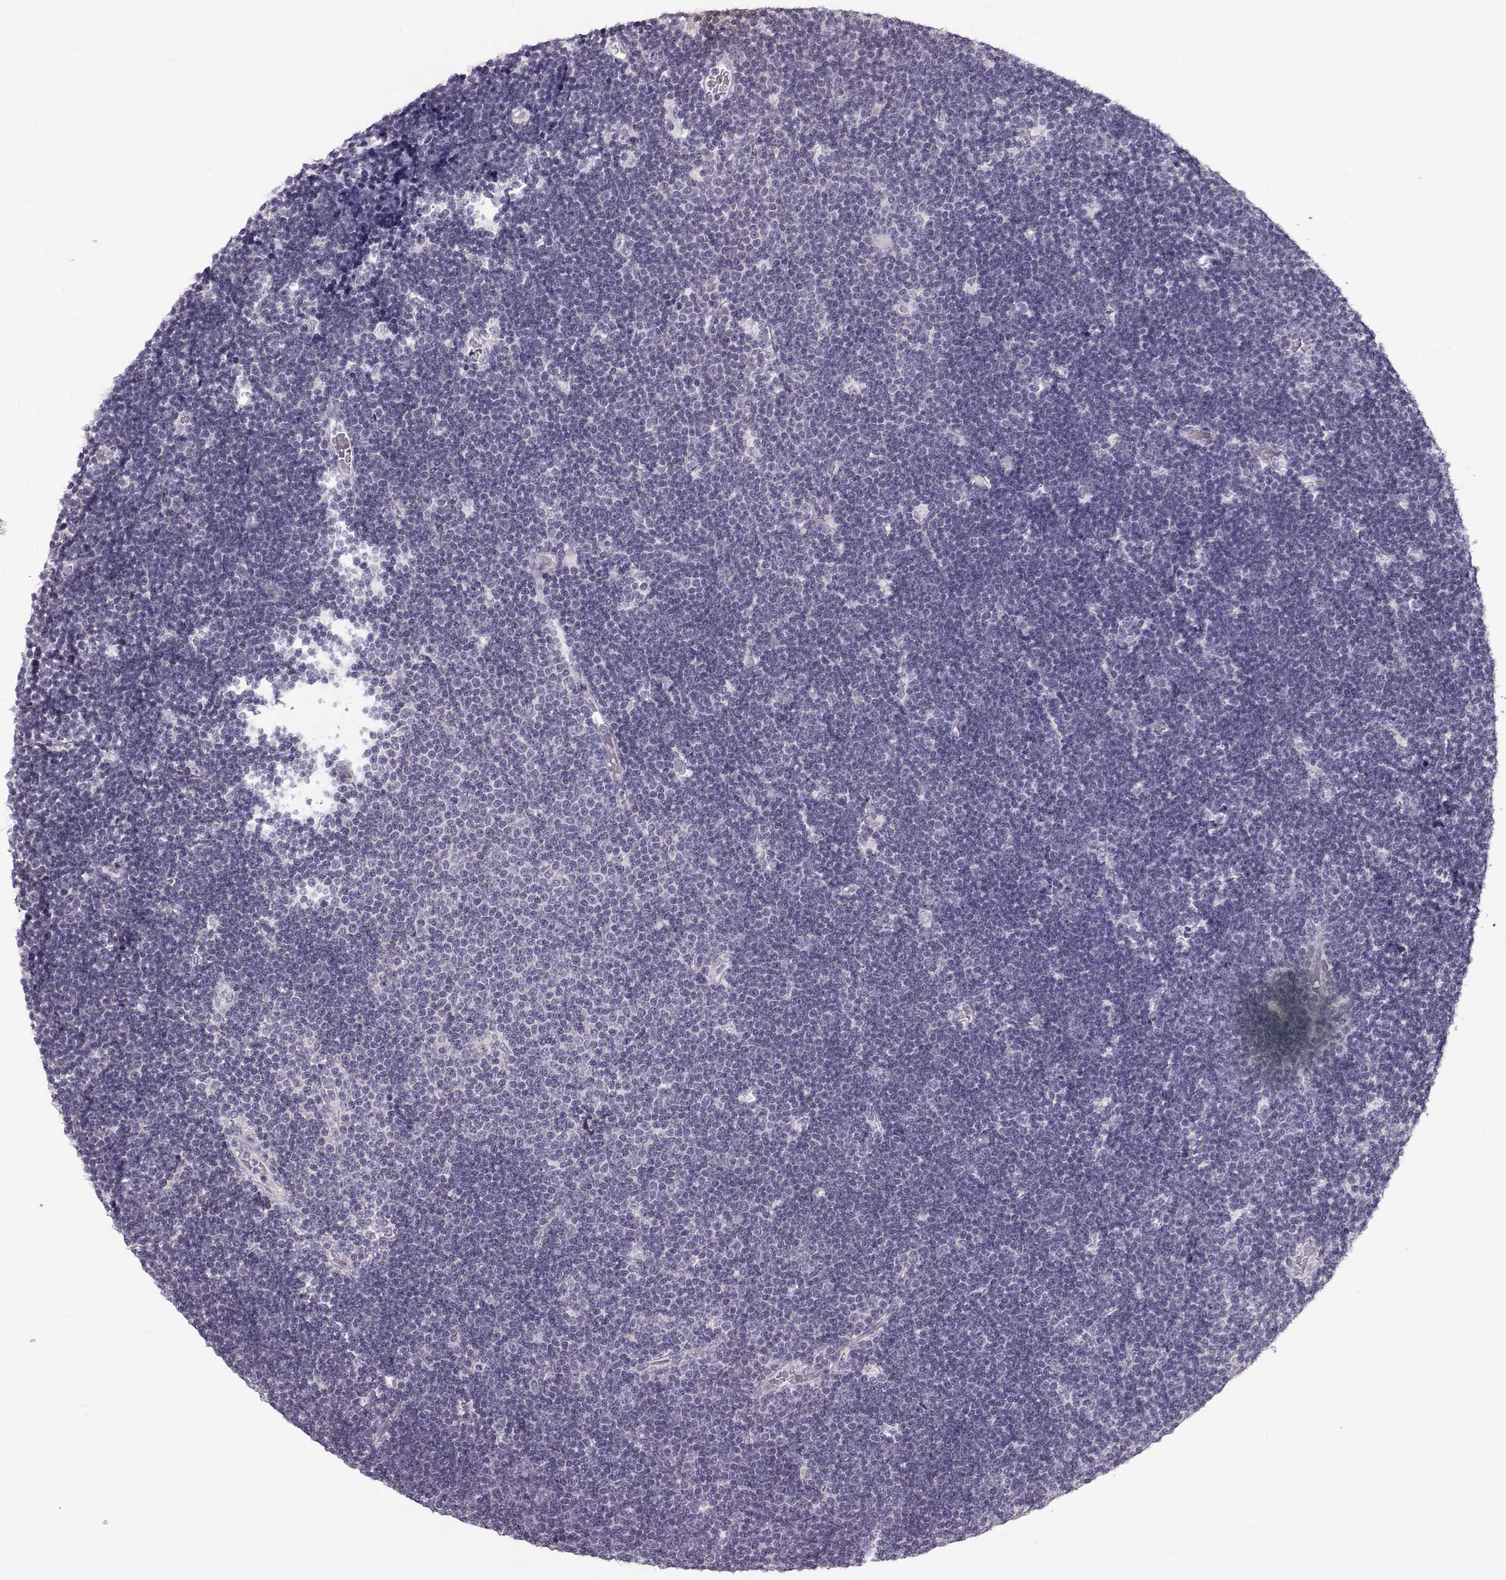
{"staining": {"intensity": "negative", "quantity": "none", "location": "none"}, "tissue": "lymphoma", "cell_type": "Tumor cells", "image_type": "cancer", "snomed": [{"axis": "morphology", "description": "Malignant lymphoma, non-Hodgkin's type, Low grade"}, {"axis": "topography", "description": "Brain"}], "caption": "This is an IHC photomicrograph of malignant lymphoma, non-Hodgkin's type (low-grade). There is no expression in tumor cells.", "gene": "OIP5", "patient": {"sex": "female", "age": 66}}